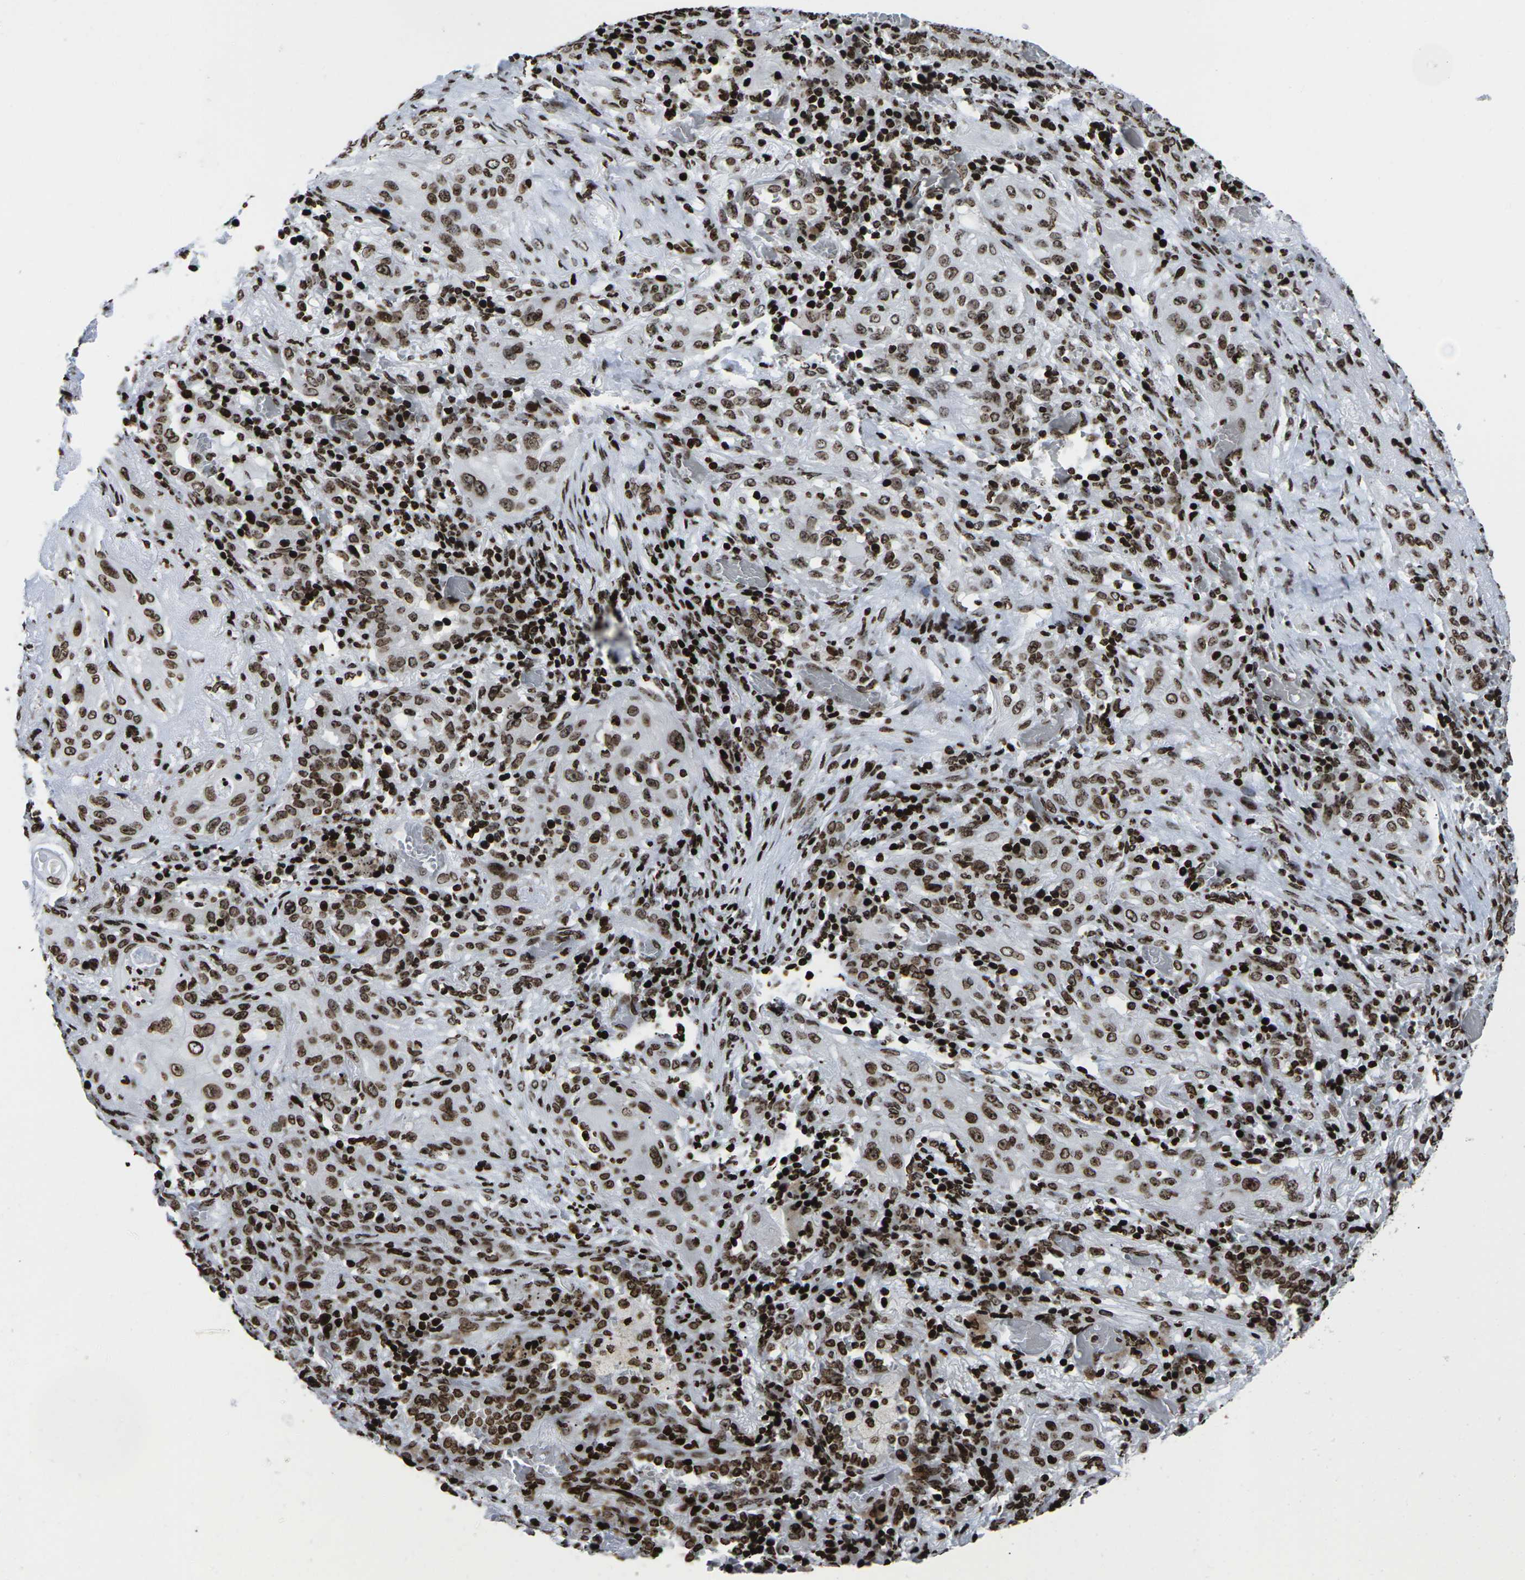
{"staining": {"intensity": "strong", "quantity": ">75%", "location": "cytoplasmic/membranous,nuclear"}, "tissue": "lung cancer", "cell_type": "Tumor cells", "image_type": "cancer", "snomed": [{"axis": "morphology", "description": "Squamous cell carcinoma, NOS"}, {"axis": "topography", "description": "Lung"}], "caption": "Immunohistochemistry micrograph of neoplastic tissue: squamous cell carcinoma (lung) stained using IHC demonstrates high levels of strong protein expression localized specifically in the cytoplasmic/membranous and nuclear of tumor cells, appearing as a cytoplasmic/membranous and nuclear brown color.", "gene": "H1-4", "patient": {"sex": "female", "age": 47}}